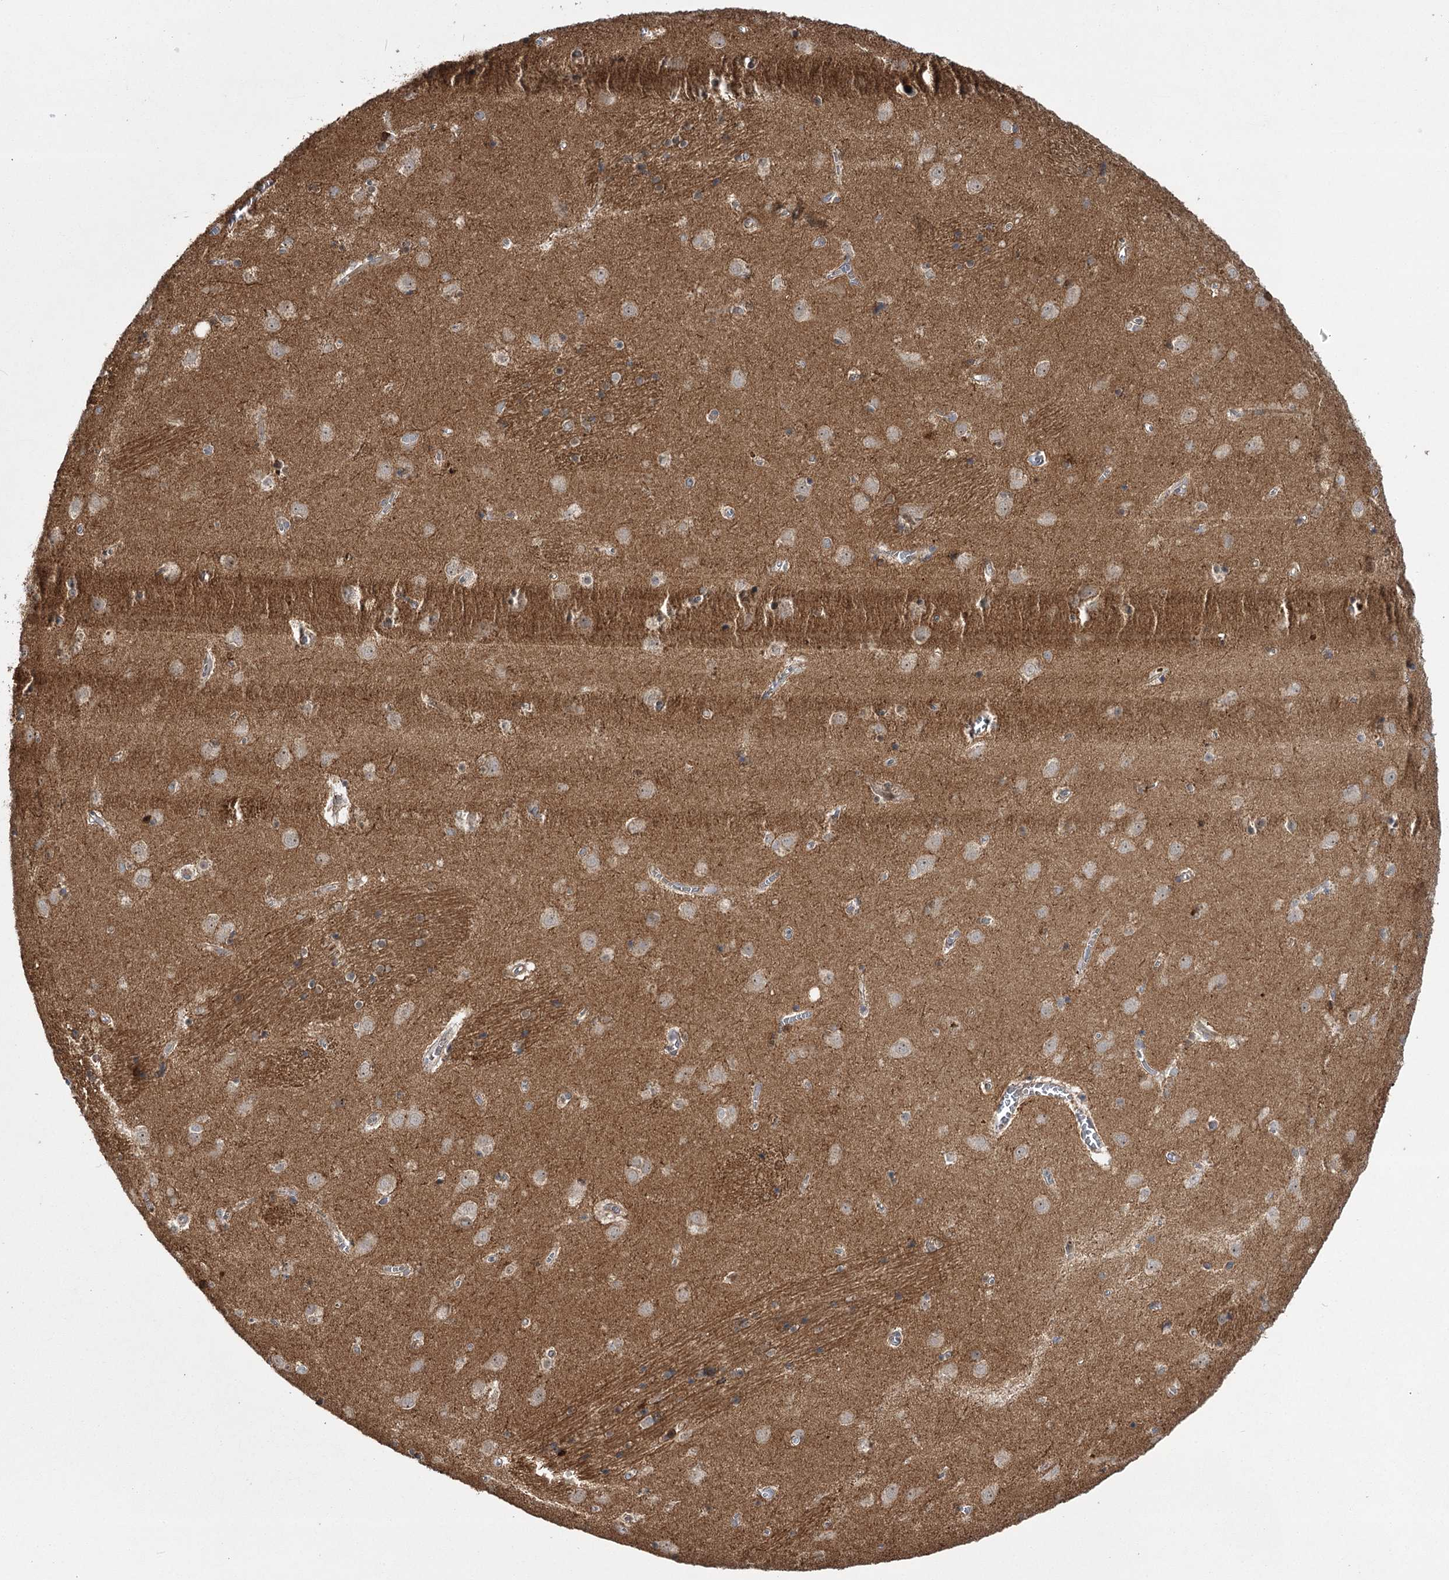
{"staining": {"intensity": "weak", "quantity": "<25%", "location": "cytoplasmic/membranous"}, "tissue": "caudate", "cell_type": "Glial cells", "image_type": "normal", "snomed": [{"axis": "morphology", "description": "Normal tissue, NOS"}, {"axis": "topography", "description": "Lateral ventricle wall"}], "caption": "This is an immunohistochemistry (IHC) photomicrograph of unremarkable caudate. There is no staining in glial cells.", "gene": "KCNN2", "patient": {"sex": "male", "age": 70}}